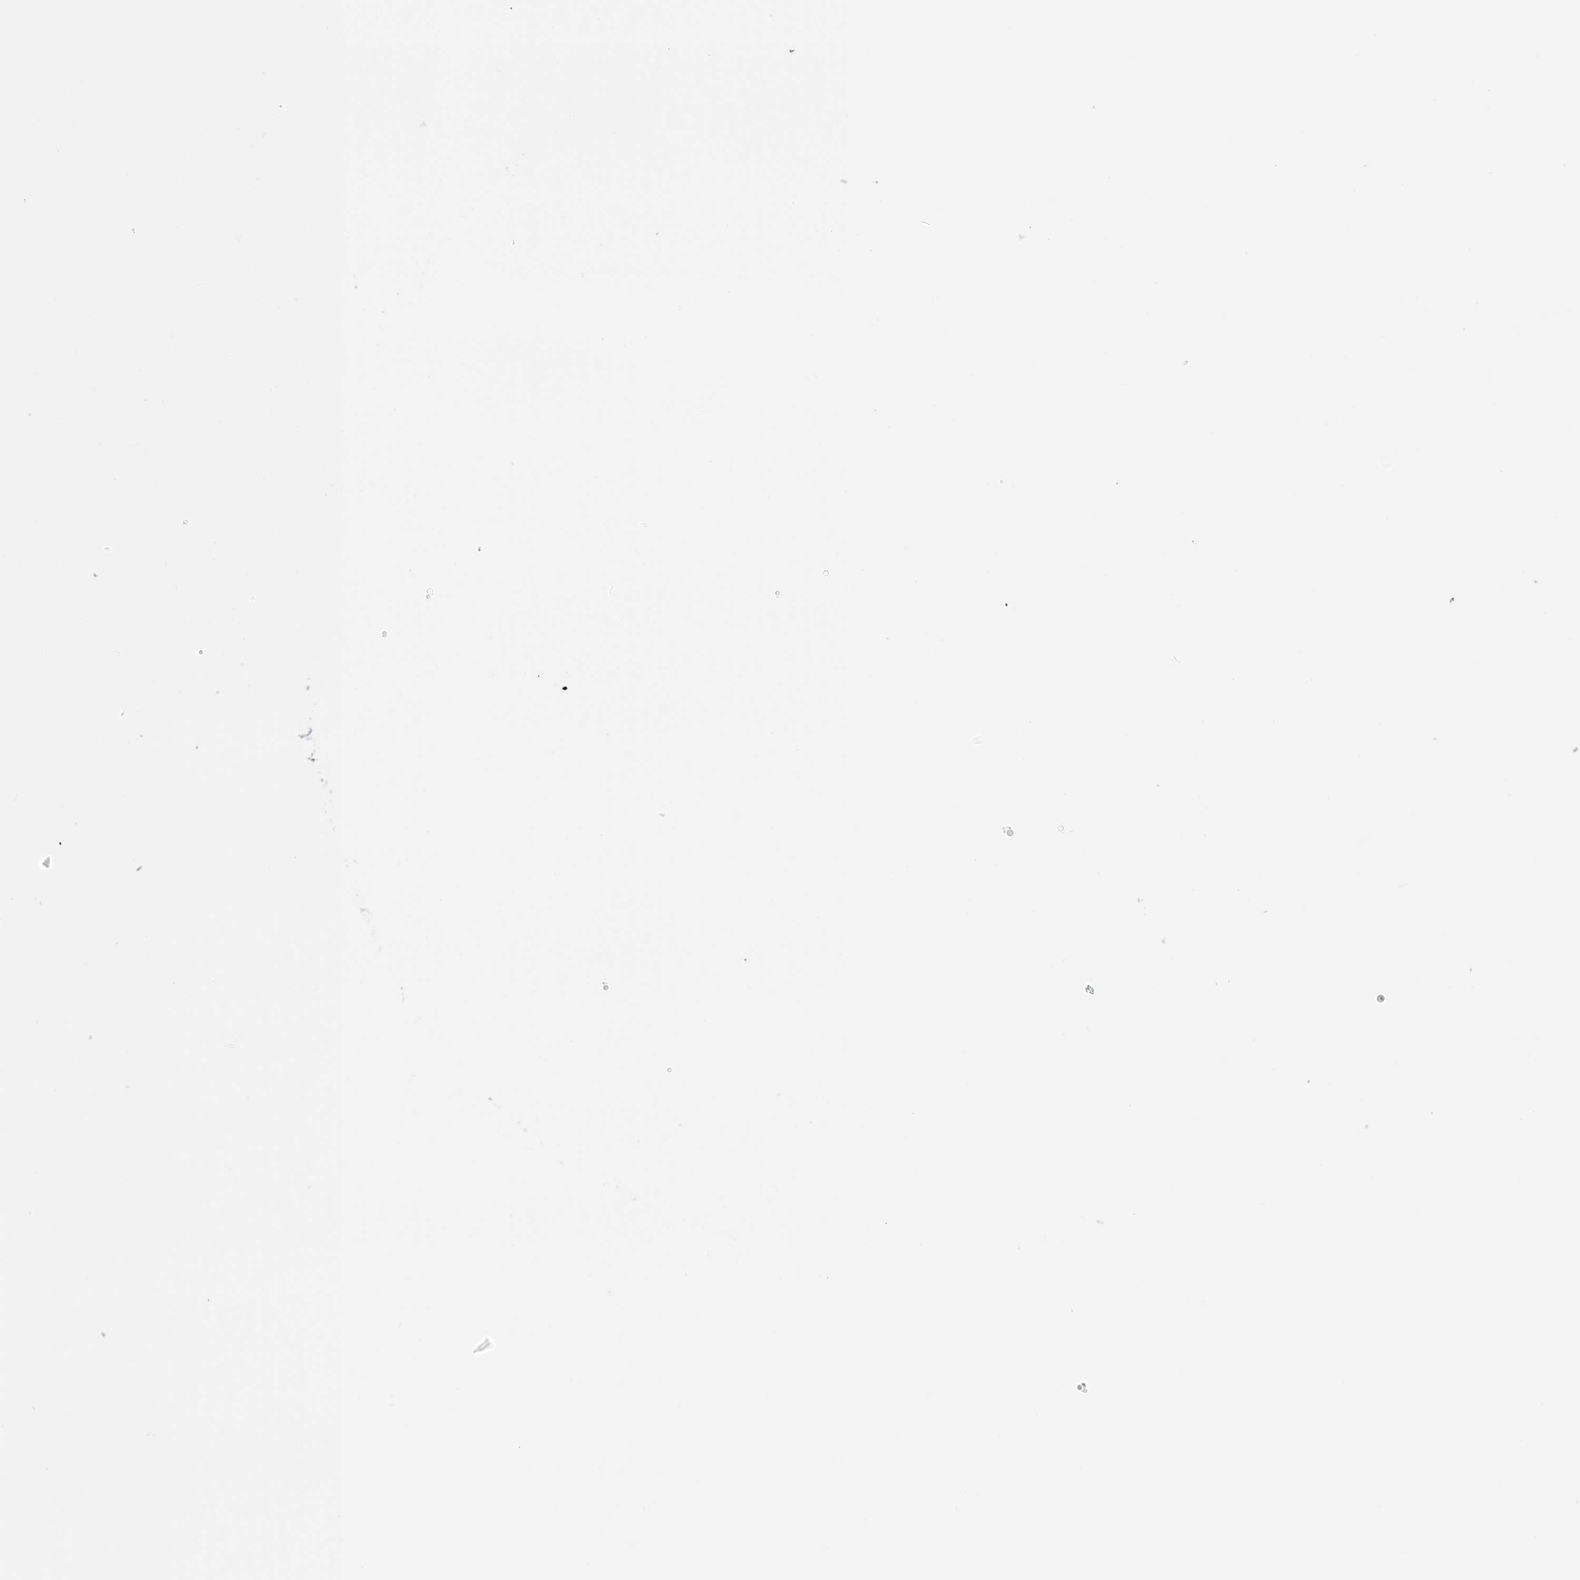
{"staining": {"intensity": "strong", "quantity": "<25%", "location": "nuclear"}, "tissue": "bone marrow", "cell_type": "Hematopoietic cells", "image_type": "normal", "snomed": [{"axis": "morphology", "description": "Normal tissue, NOS"}, {"axis": "morphology", "description": "Inflammation, NOS"}, {"axis": "topography", "description": "Bone marrow"}], "caption": "A high-resolution micrograph shows IHC staining of normal bone marrow, which displays strong nuclear staining in approximately <25% of hematopoietic cells.", "gene": "SATB2", "patient": {"sex": "male", "age": 1}}